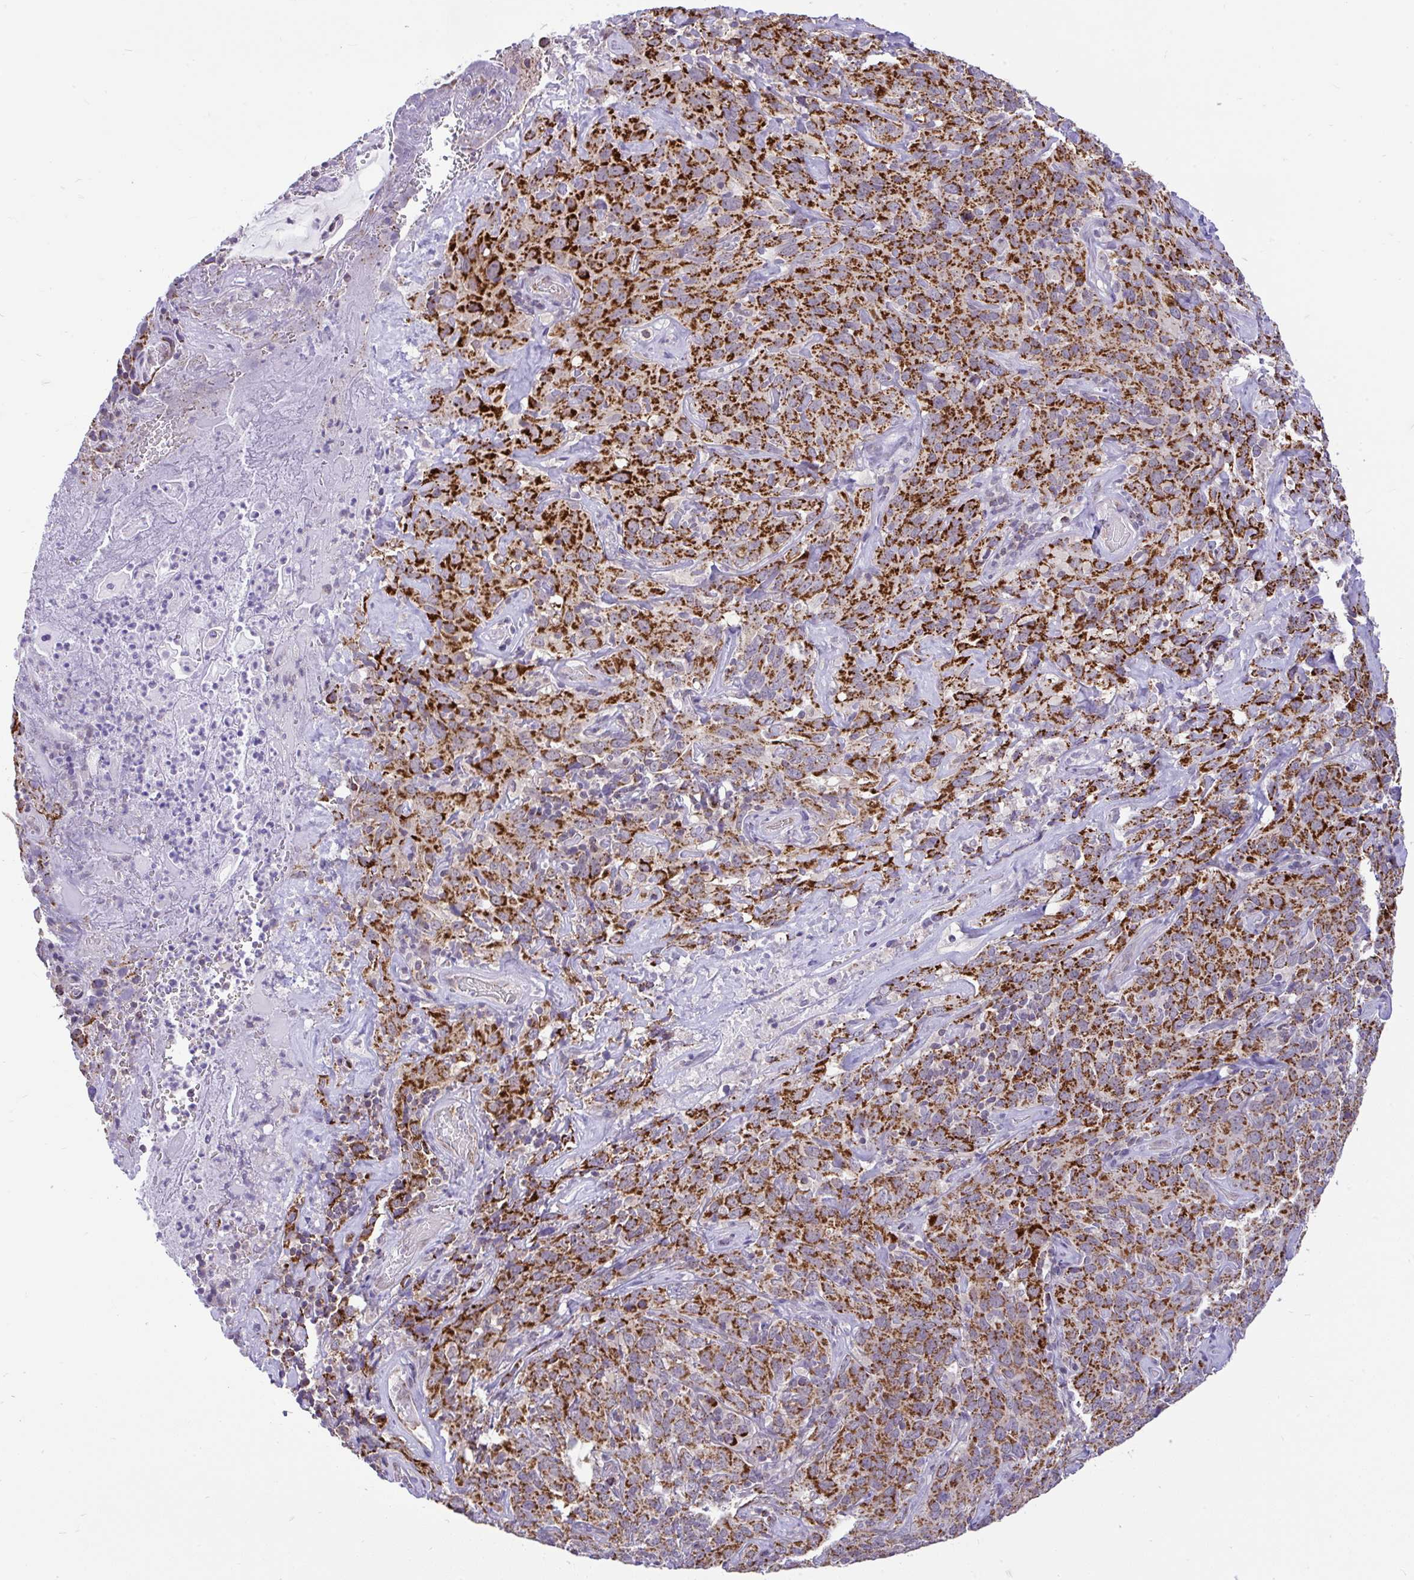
{"staining": {"intensity": "strong", "quantity": ">75%", "location": "cytoplasmic/membranous"}, "tissue": "cervical cancer", "cell_type": "Tumor cells", "image_type": "cancer", "snomed": [{"axis": "morphology", "description": "Squamous cell carcinoma, NOS"}, {"axis": "topography", "description": "Cervix"}], "caption": "Cervical cancer (squamous cell carcinoma) tissue demonstrates strong cytoplasmic/membranous staining in about >75% of tumor cells, visualized by immunohistochemistry. The staining is performed using DAB brown chromogen to label protein expression. The nuclei are counter-stained blue using hematoxylin.", "gene": "PYCR2", "patient": {"sex": "female", "age": 51}}